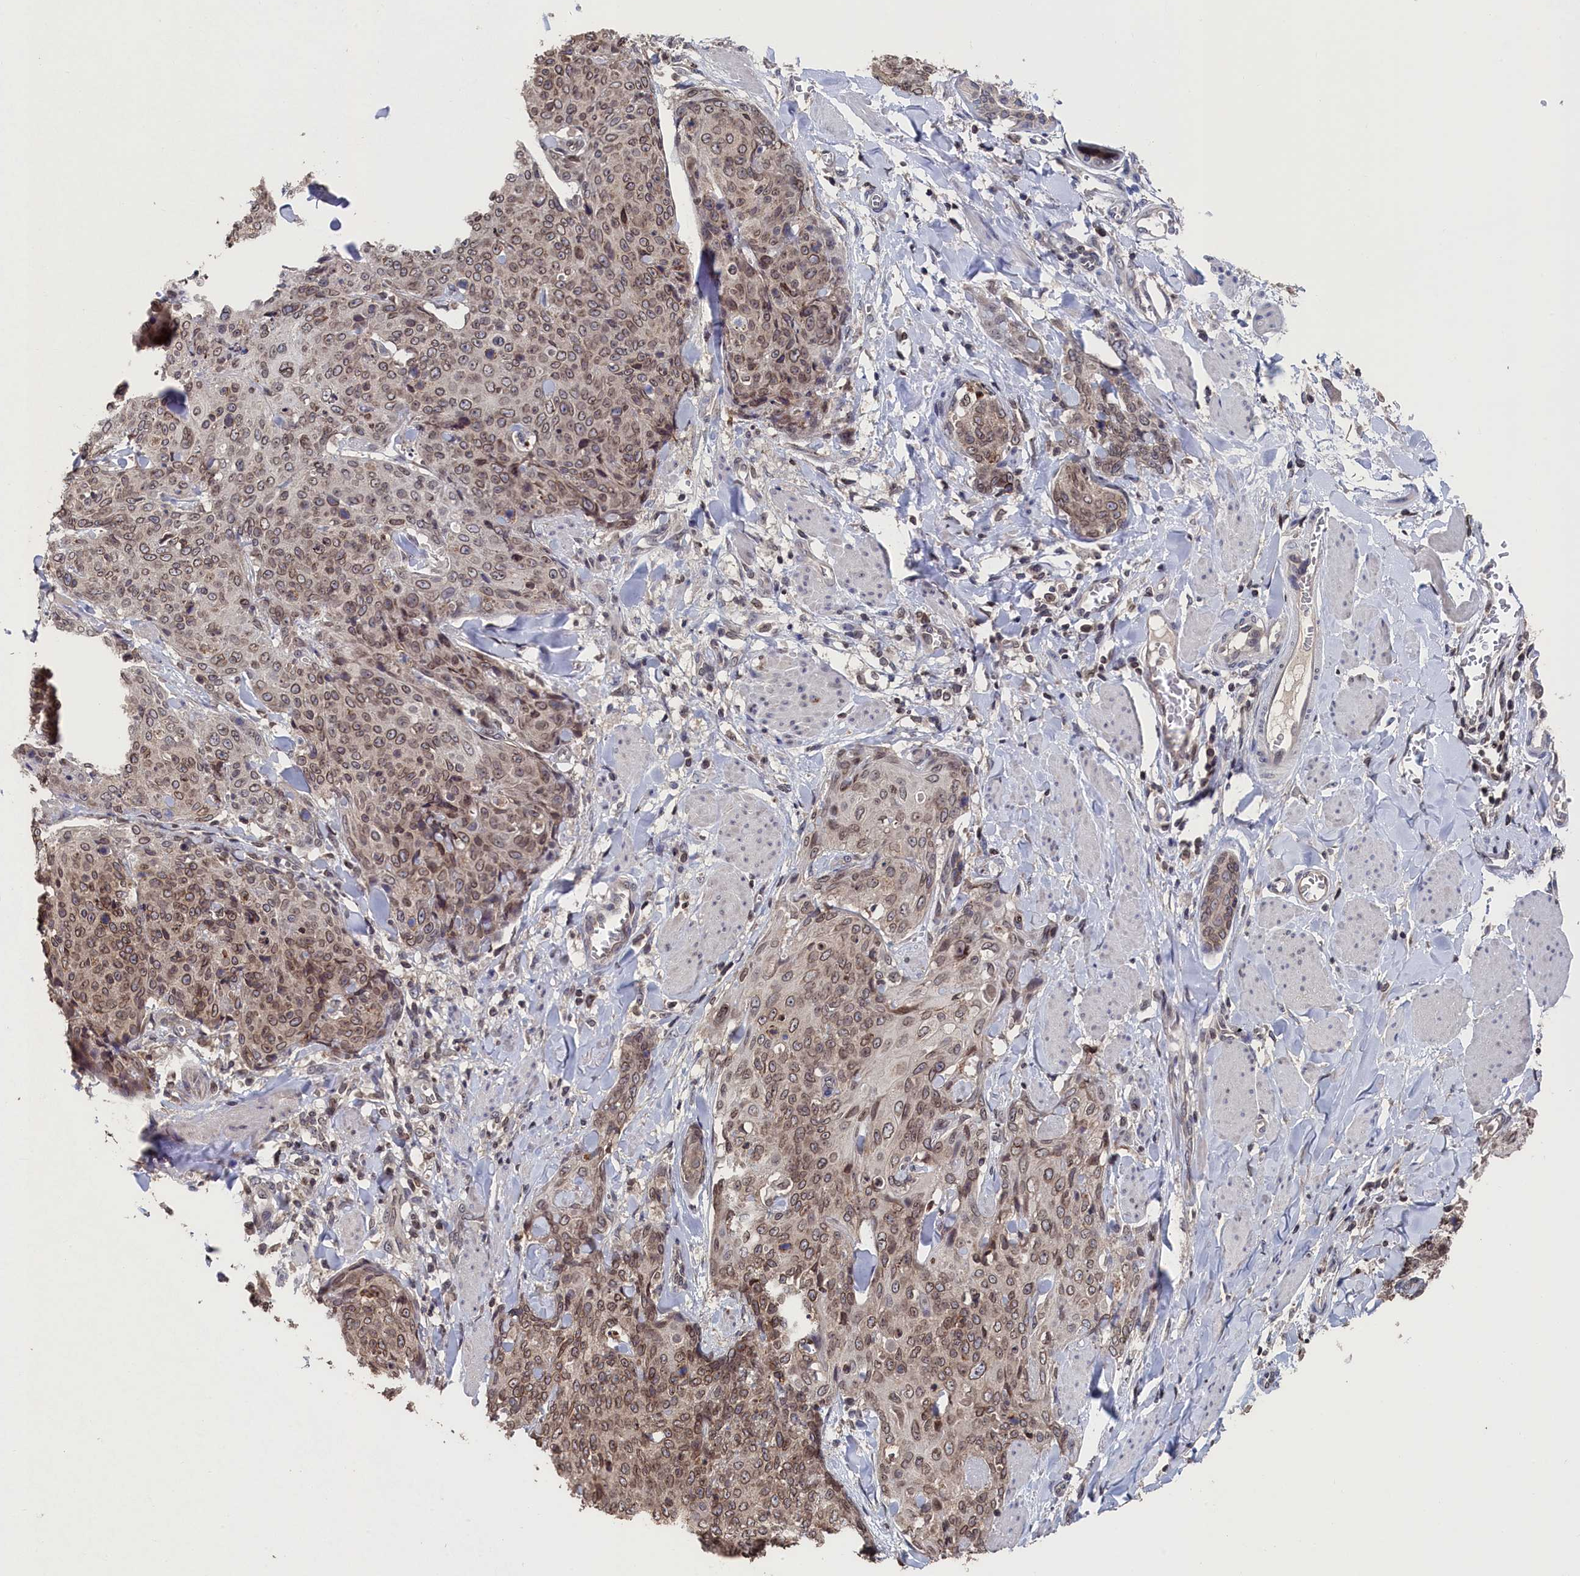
{"staining": {"intensity": "moderate", "quantity": ">75%", "location": "cytoplasmic/membranous,nuclear"}, "tissue": "skin cancer", "cell_type": "Tumor cells", "image_type": "cancer", "snomed": [{"axis": "morphology", "description": "Squamous cell carcinoma, NOS"}, {"axis": "topography", "description": "Skin"}, {"axis": "topography", "description": "Vulva"}], "caption": "Human squamous cell carcinoma (skin) stained with a protein marker displays moderate staining in tumor cells.", "gene": "ANKEF1", "patient": {"sex": "female", "age": 85}}